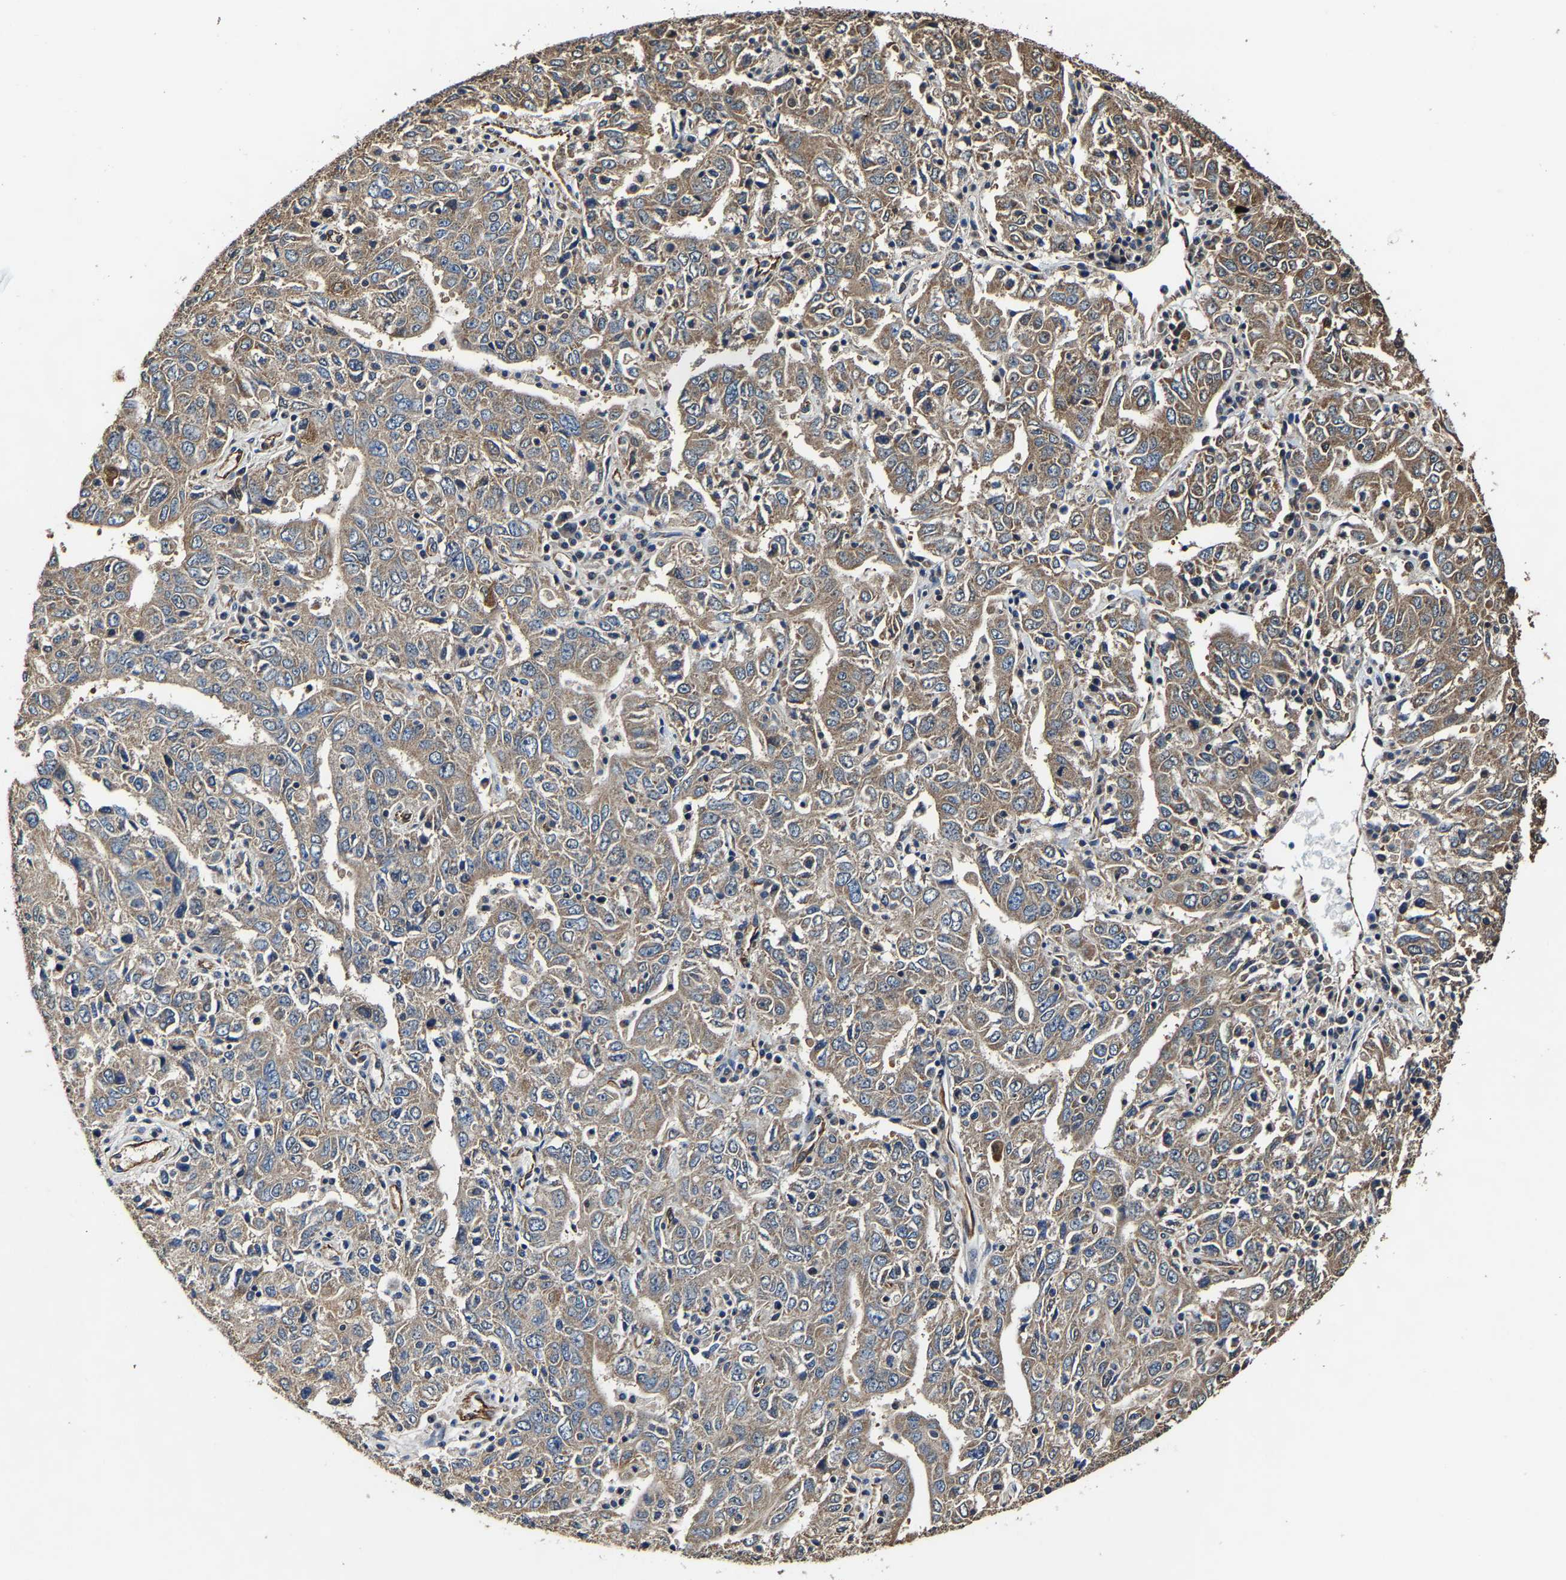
{"staining": {"intensity": "moderate", "quantity": ">75%", "location": "cytoplasmic/membranous"}, "tissue": "ovarian cancer", "cell_type": "Tumor cells", "image_type": "cancer", "snomed": [{"axis": "morphology", "description": "Carcinoma, endometroid"}, {"axis": "topography", "description": "Ovary"}], "caption": "IHC micrograph of ovarian cancer stained for a protein (brown), which displays medium levels of moderate cytoplasmic/membranous staining in approximately >75% of tumor cells.", "gene": "GFRA3", "patient": {"sex": "female", "age": 62}}